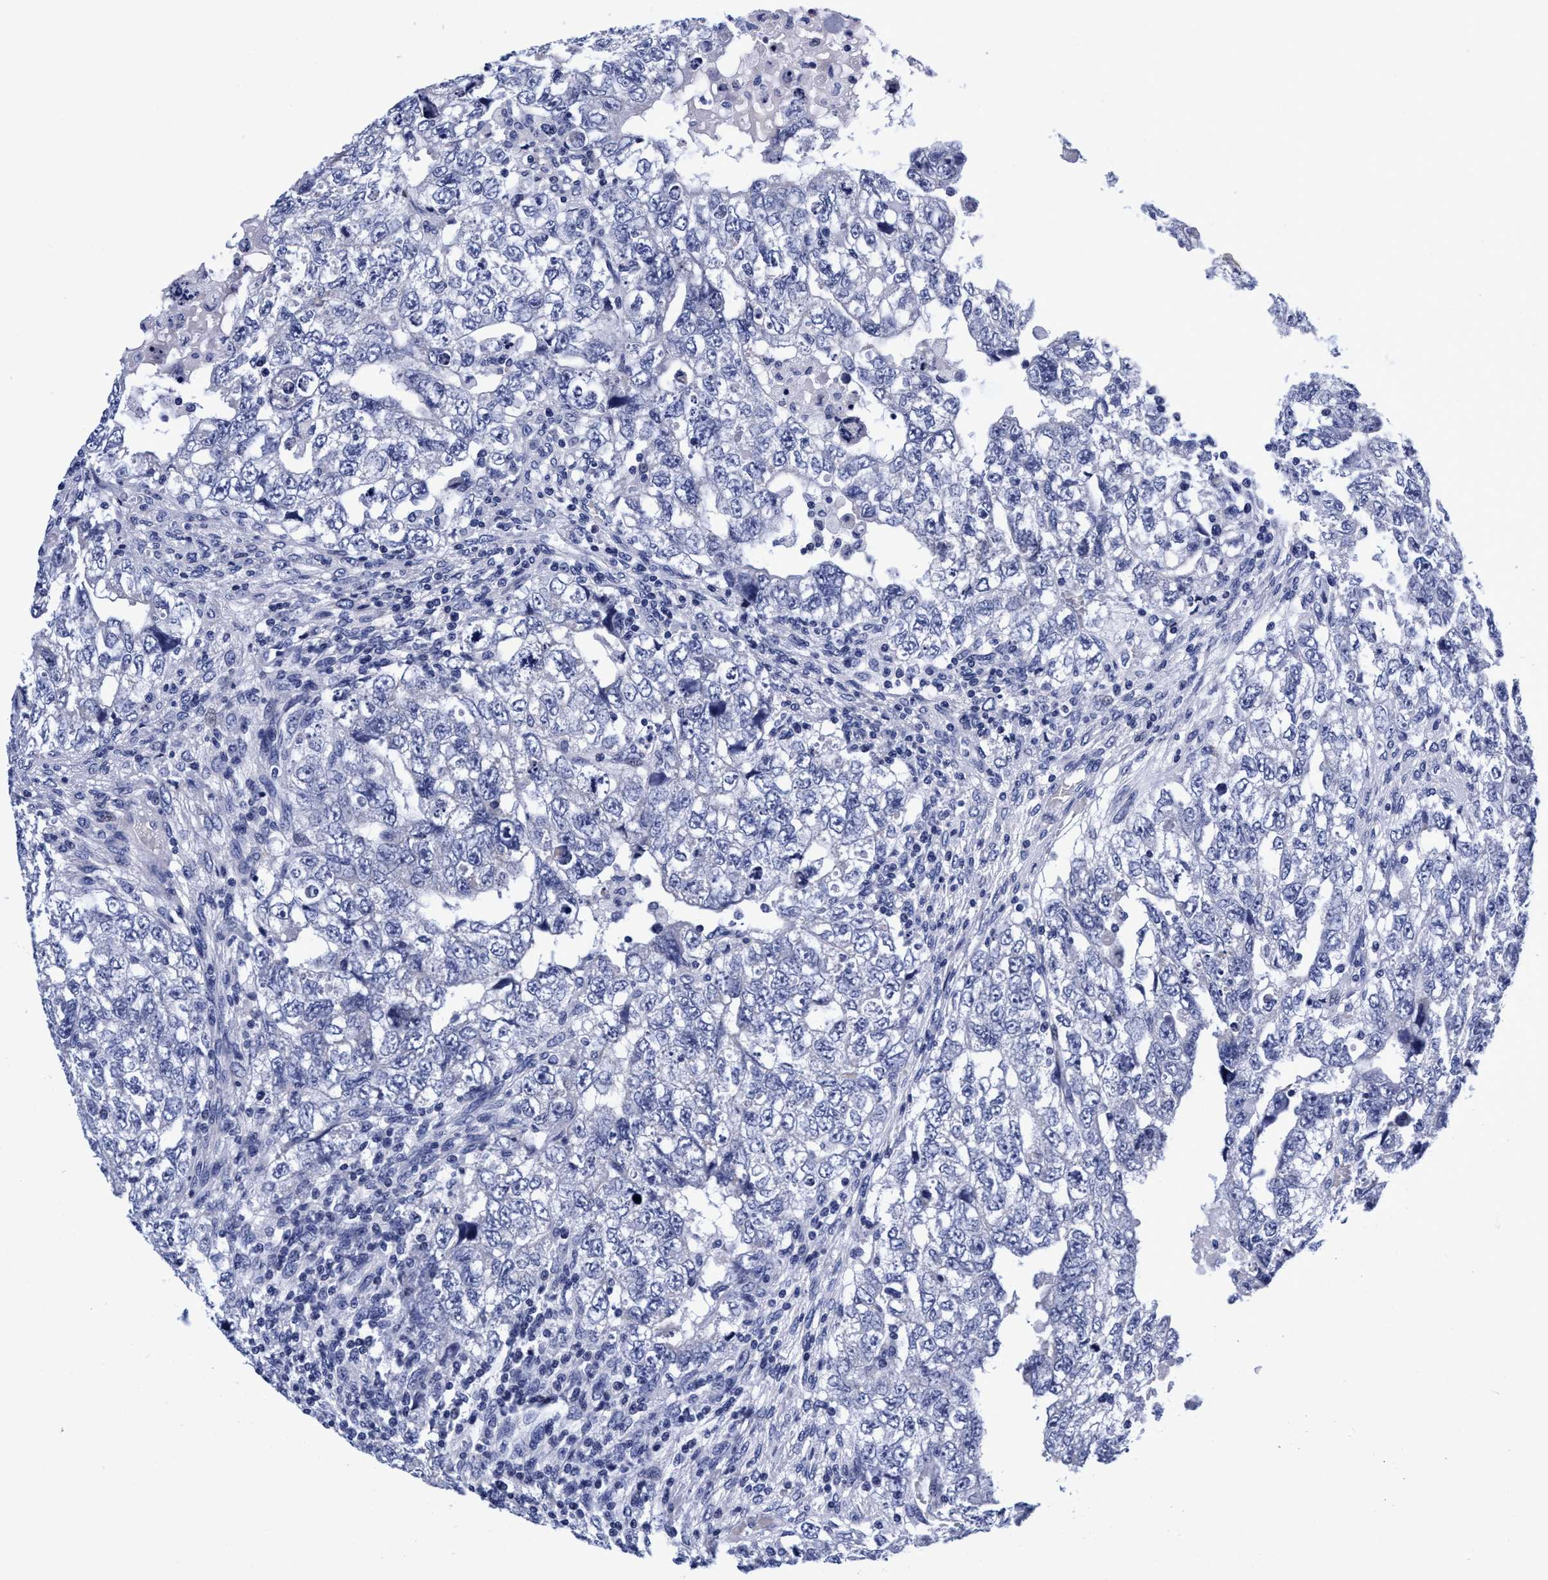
{"staining": {"intensity": "negative", "quantity": "none", "location": "none"}, "tissue": "testis cancer", "cell_type": "Tumor cells", "image_type": "cancer", "snomed": [{"axis": "morphology", "description": "Carcinoma, Embryonal, NOS"}, {"axis": "topography", "description": "Testis"}], "caption": "Tumor cells show no significant protein expression in testis embryonal carcinoma.", "gene": "PLPPR1", "patient": {"sex": "male", "age": 36}}